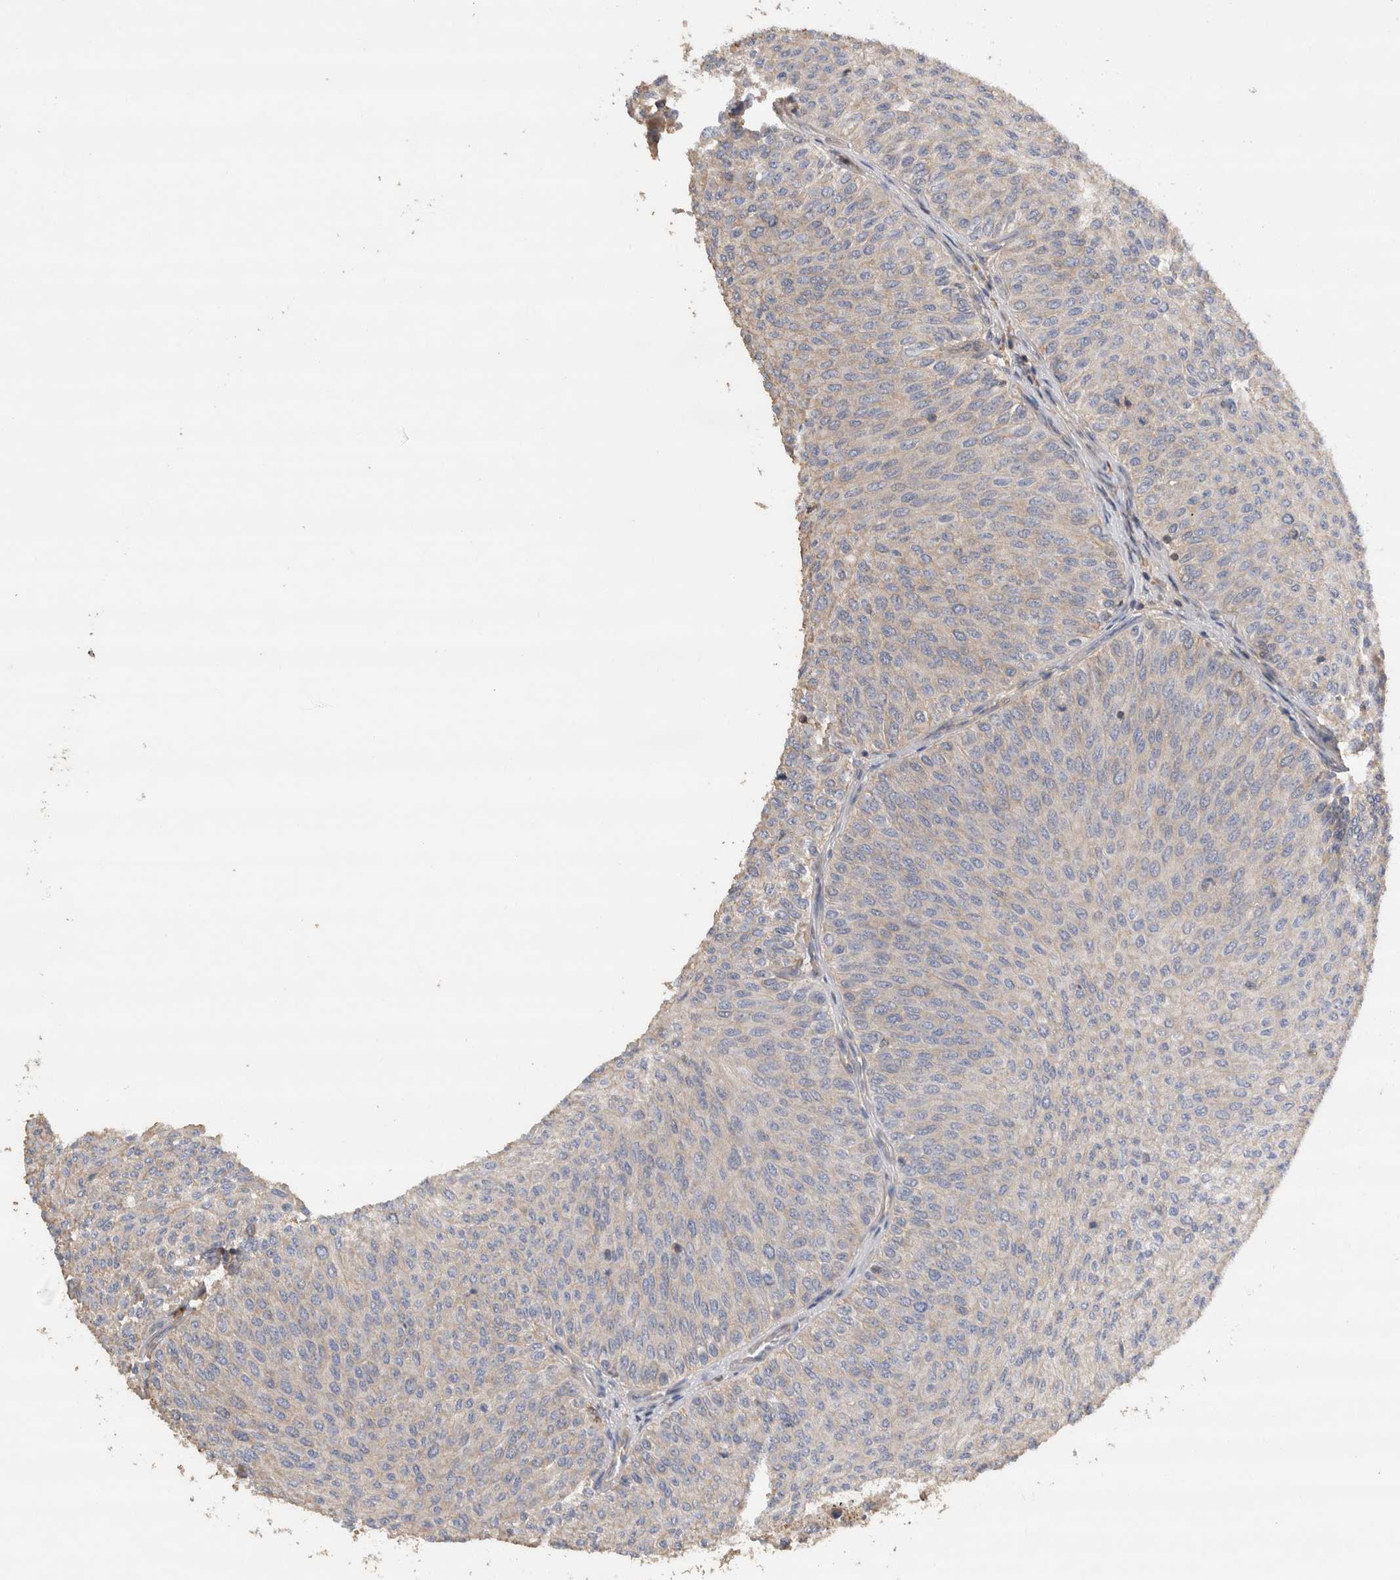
{"staining": {"intensity": "negative", "quantity": "none", "location": "none"}, "tissue": "urothelial cancer", "cell_type": "Tumor cells", "image_type": "cancer", "snomed": [{"axis": "morphology", "description": "Urothelial carcinoma, Low grade"}, {"axis": "topography", "description": "Urinary bladder"}], "caption": "Tumor cells are negative for protein expression in human urothelial cancer.", "gene": "EIF4G3", "patient": {"sex": "male", "age": 78}}